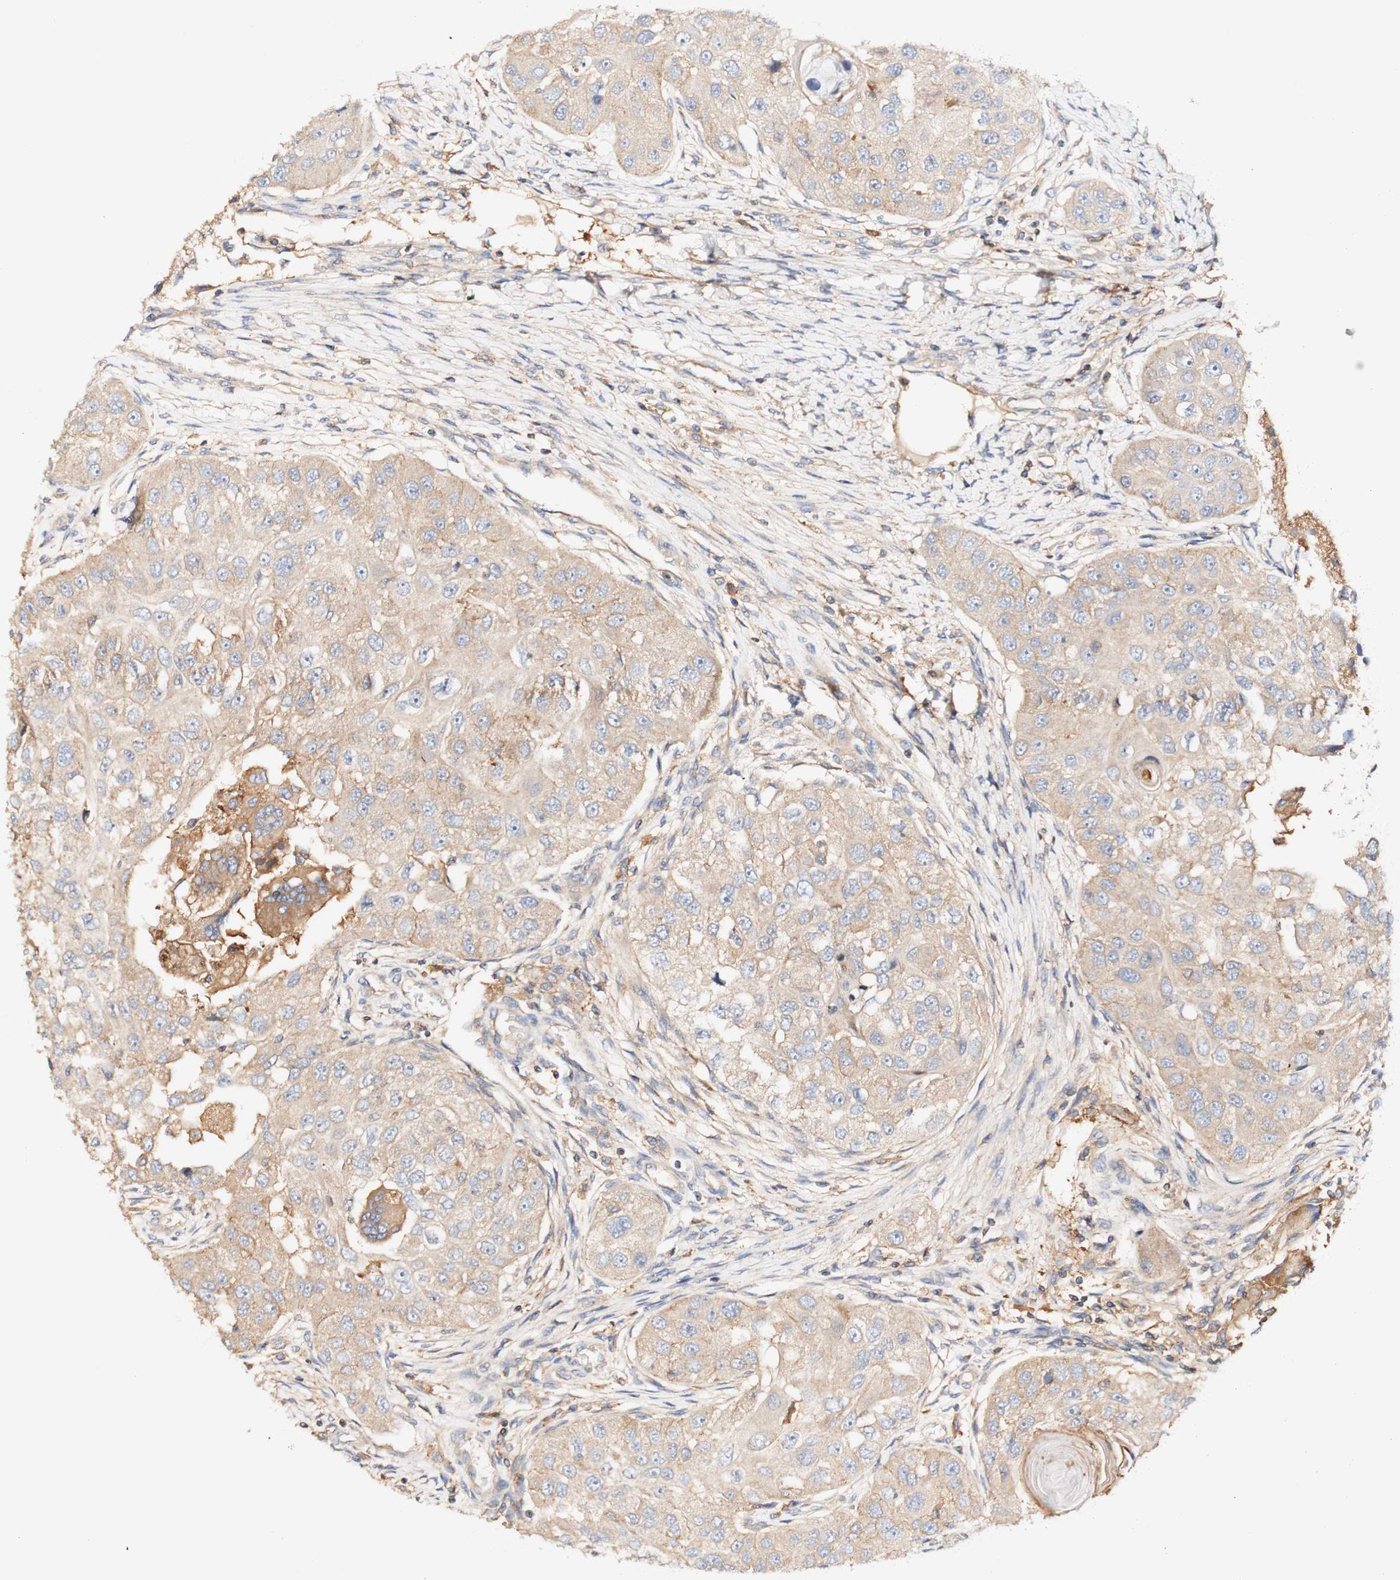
{"staining": {"intensity": "weak", "quantity": ">75%", "location": "cytoplasmic/membranous"}, "tissue": "head and neck cancer", "cell_type": "Tumor cells", "image_type": "cancer", "snomed": [{"axis": "morphology", "description": "Normal tissue, NOS"}, {"axis": "morphology", "description": "Squamous cell carcinoma, NOS"}, {"axis": "topography", "description": "Skeletal muscle"}, {"axis": "topography", "description": "Head-Neck"}], "caption": "Human head and neck cancer (squamous cell carcinoma) stained with a protein marker reveals weak staining in tumor cells.", "gene": "PCDH7", "patient": {"sex": "male", "age": 51}}